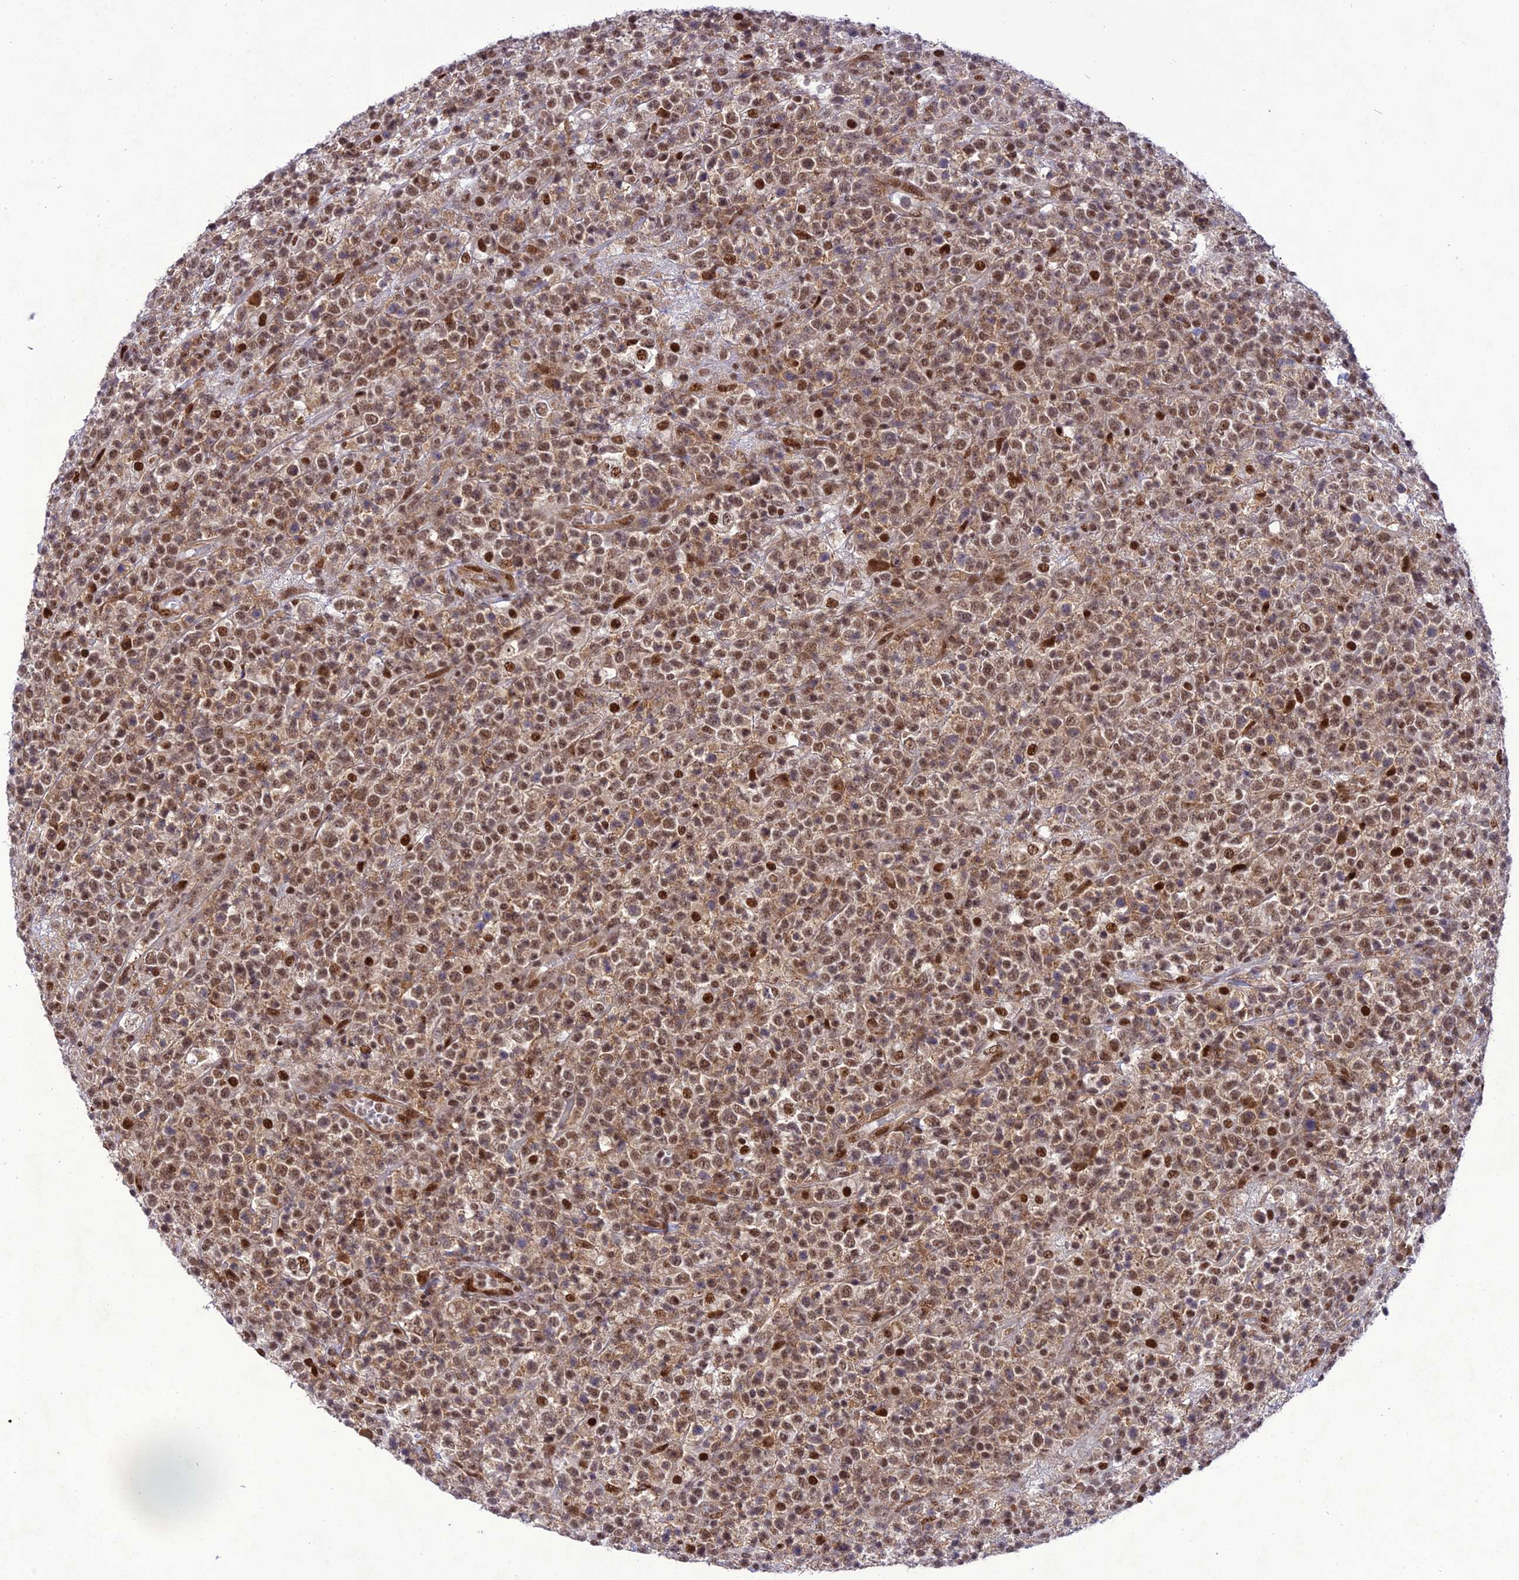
{"staining": {"intensity": "moderate", "quantity": "25%-75%", "location": "cytoplasmic/membranous,nuclear"}, "tissue": "lymphoma", "cell_type": "Tumor cells", "image_type": "cancer", "snomed": [{"axis": "morphology", "description": "Malignant lymphoma, non-Hodgkin's type, High grade"}, {"axis": "topography", "description": "Colon"}], "caption": "An immunohistochemistry micrograph of neoplastic tissue is shown. Protein staining in brown shows moderate cytoplasmic/membranous and nuclear positivity in lymphoma within tumor cells.", "gene": "DDX1", "patient": {"sex": "female", "age": 53}}